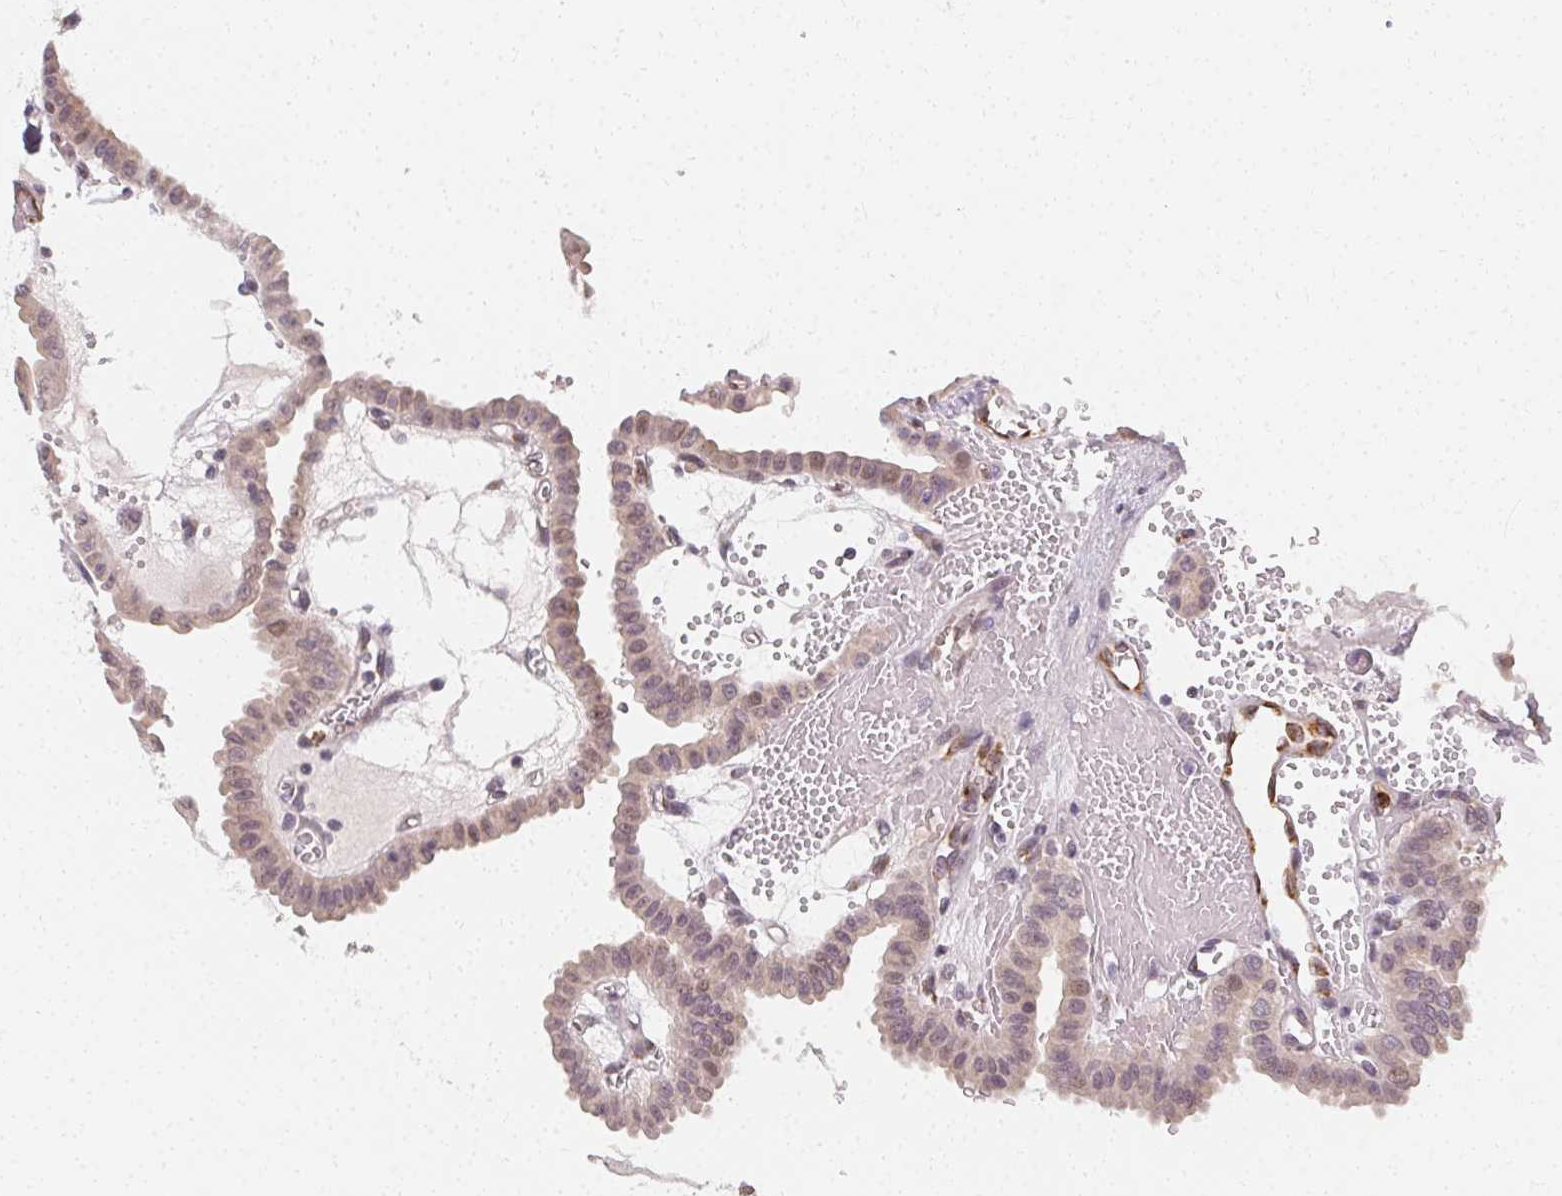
{"staining": {"intensity": "weak", "quantity": "25%-75%", "location": "nuclear"}, "tissue": "thyroid cancer", "cell_type": "Tumor cells", "image_type": "cancer", "snomed": [{"axis": "morphology", "description": "Papillary adenocarcinoma, NOS"}, {"axis": "topography", "description": "Thyroid gland"}], "caption": "The histopathology image exhibits staining of papillary adenocarcinoma (thyroid), revealing weak nuclear protein staining (brown color) within tumor cells. (Brightfield microscopy of DAB IHC at high magnification).", "gene": "CLCNKB", "patient": {"sex": "male", "age": 87}}